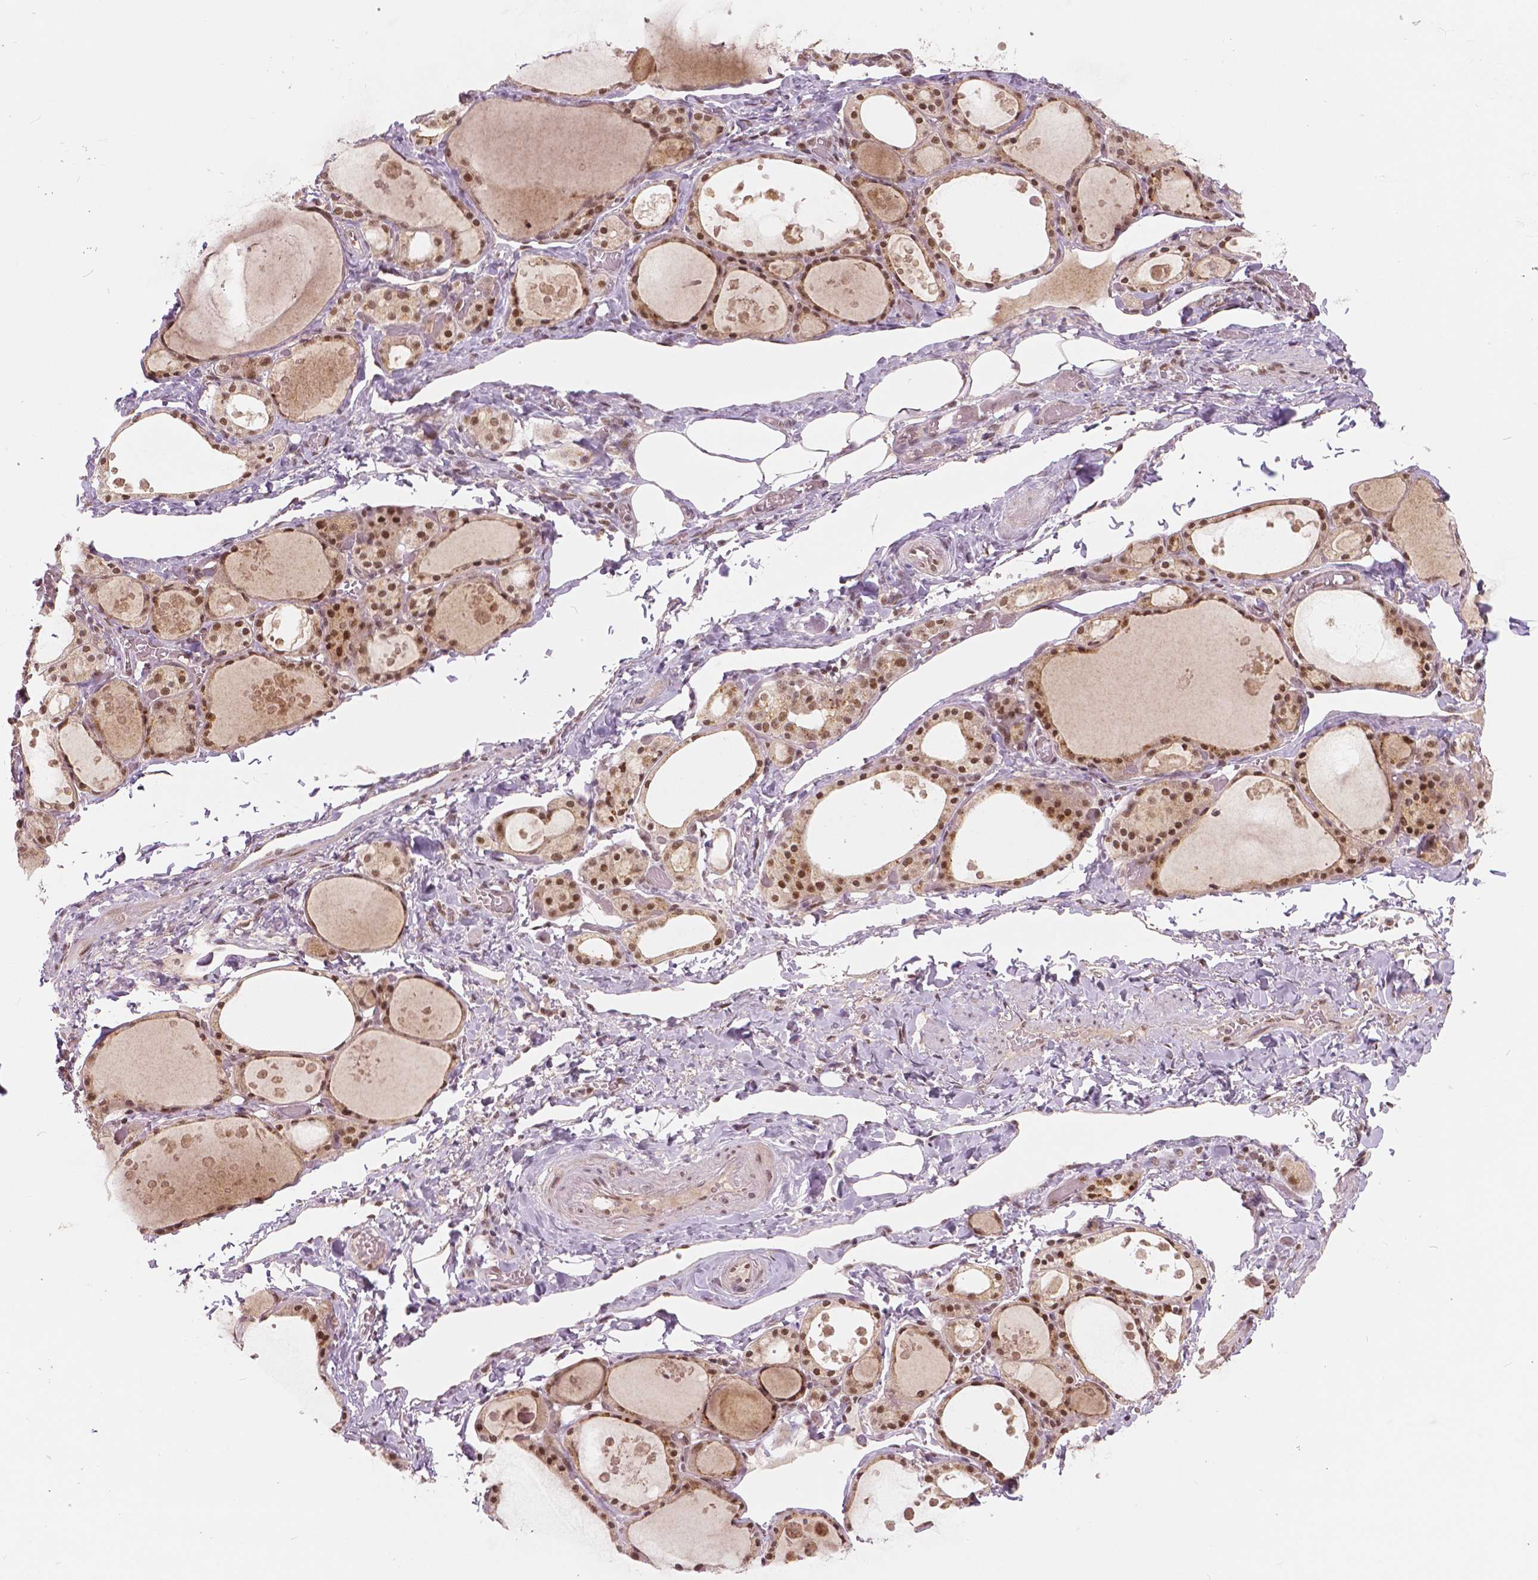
{"staining": {"intensity": "moderate", "quantity": ">75%", "location": "cytoplasmic/membranous,nuclear"}, "tissue": "thyroid gland", "cell_type": "Glandular cells", "image_type": "normal", "snomed": [{"axis": "morphology", "description": "Normal tissue, NOS"}, {"axis": "topography", "description": "Thyroid gland"}], "caption": "Immunohistochemistry (DAB (3,3'-diaminobenzidine)) staining of normal human thyroid gland shows moderate cytoplasmic/membranous,nuclear protein staining in approximately >75% of glandular cells.", "gene": "NSD2", "patient": {"sex": "male", "age": 68}}